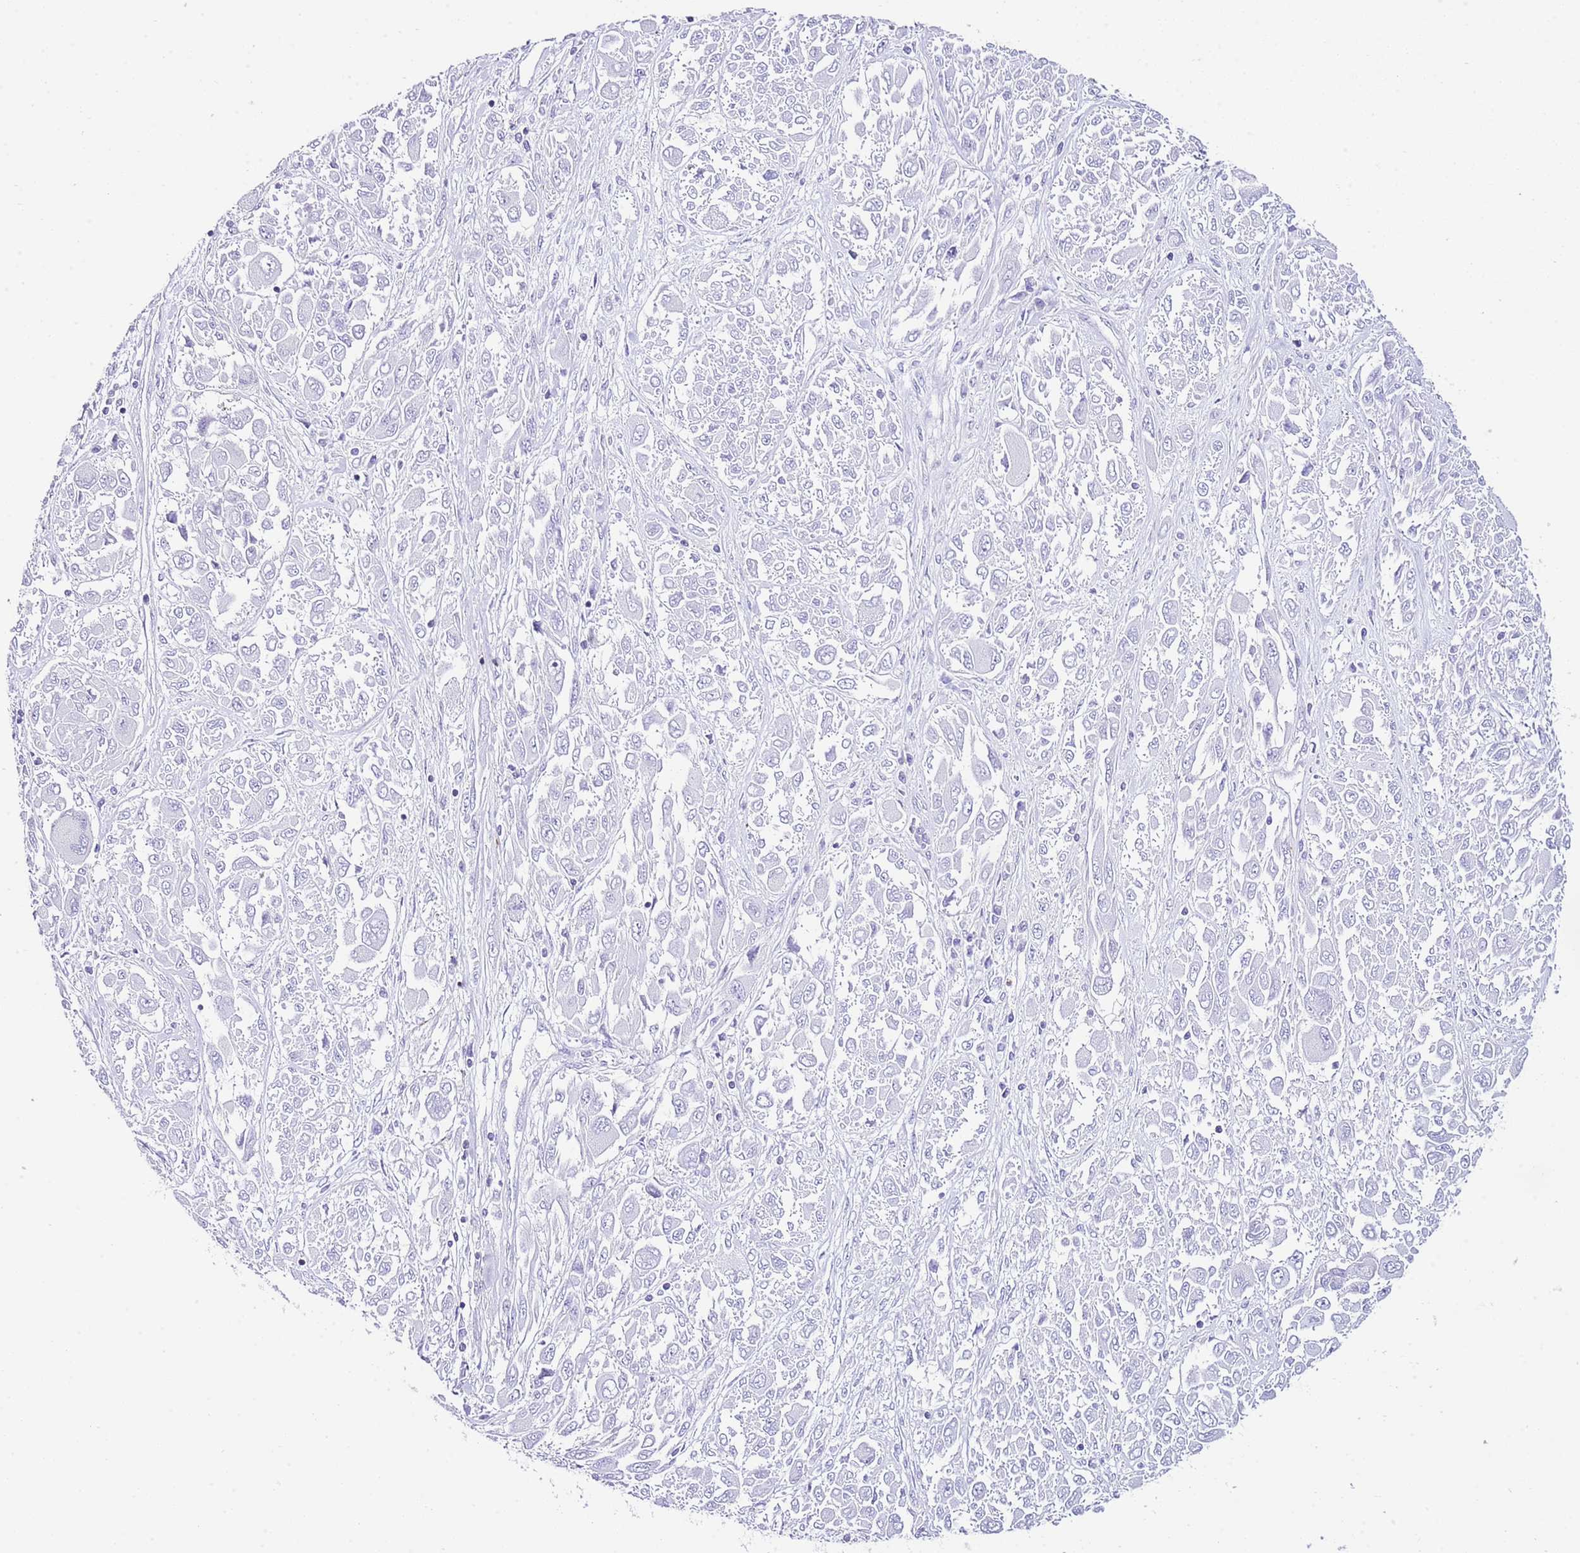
{"staining": {"intensity": "negative", "quantity": "none", "location": "none"}, "tissue": "melanoma", "cell_type": "Tumor cells", "image_type": "cancer", "snomed": [{"axis": "morphology", "description": "Malignant melanoma, NOS"}, {"axis": "topography", "description": "Skin"}], "caption": "Immunohistochemistry (IHC) photomicrograph of neoplastic tissue: malignant melanoma stained with DAB (3,3'-diaminobenzidine) reveals no significant protein expression in tumor cells.", "gene": "ALDH3A1", "patient": {"sex": "female", "age": 91}}